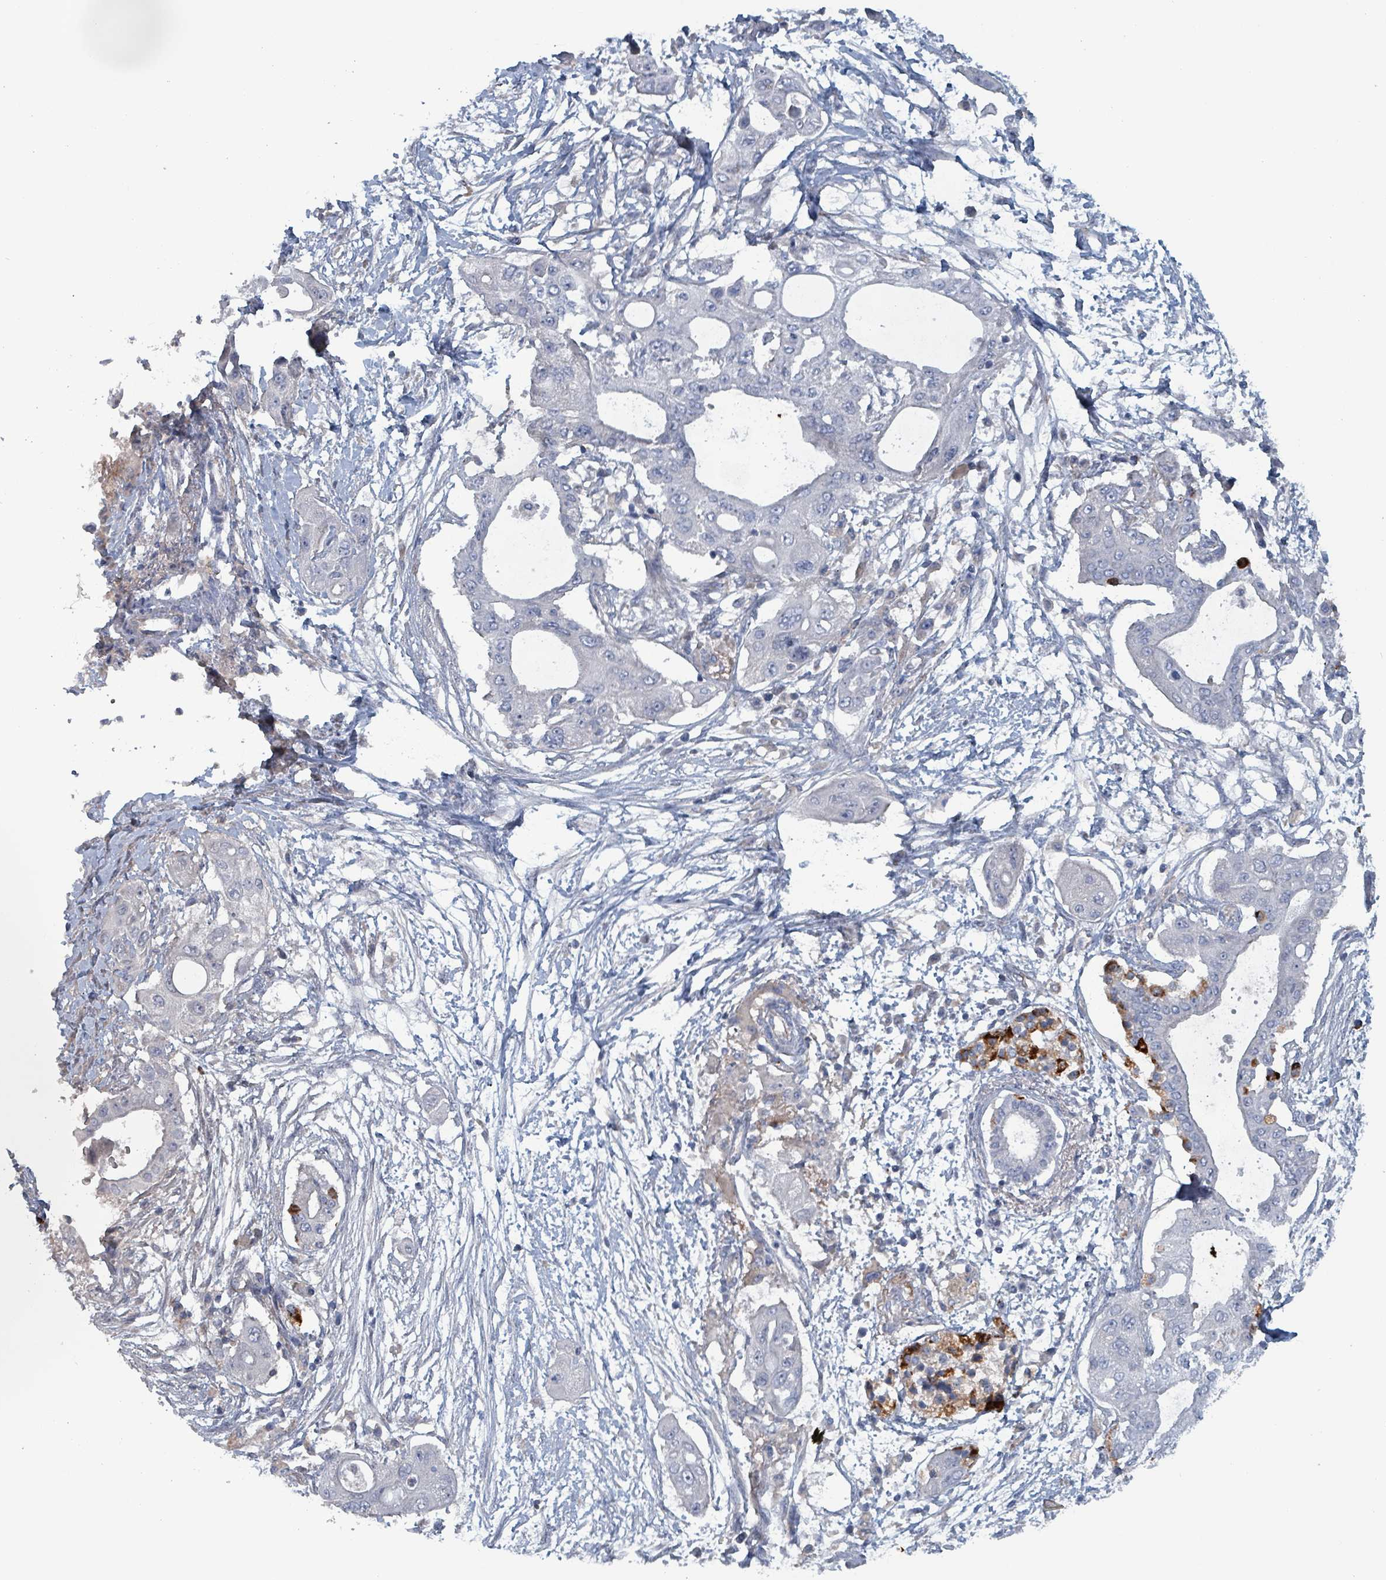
{"staining": {"intensity": "moderate", "quantity": "<25%", "location": "cytoplasmic/membranous"}, "tissue": "pancreatic cancer", "cell_type": "Tumor cells", "image_type": "cancer", "snomed": [{"axis": "morphology", "description": "Adenocarcinoma, NOS"}, {"axis": "topography", "description": "Pancreas"}], "caption": "High-magnification brightfield microscopy of pancreatic adenocarcinoma stained with DAB (brown) and counterstained with hematoxylin (blue). tumor cells exhibit moderate cytoplasmic/membranous positivity is identified in about<25% of cells. (Stains: DAB in brown, nuclei in blue, Microscopy: brightfield microscopy at high magnification).", "gene": "TAAR5", "patient": {"sex": "male", "age": 68}}